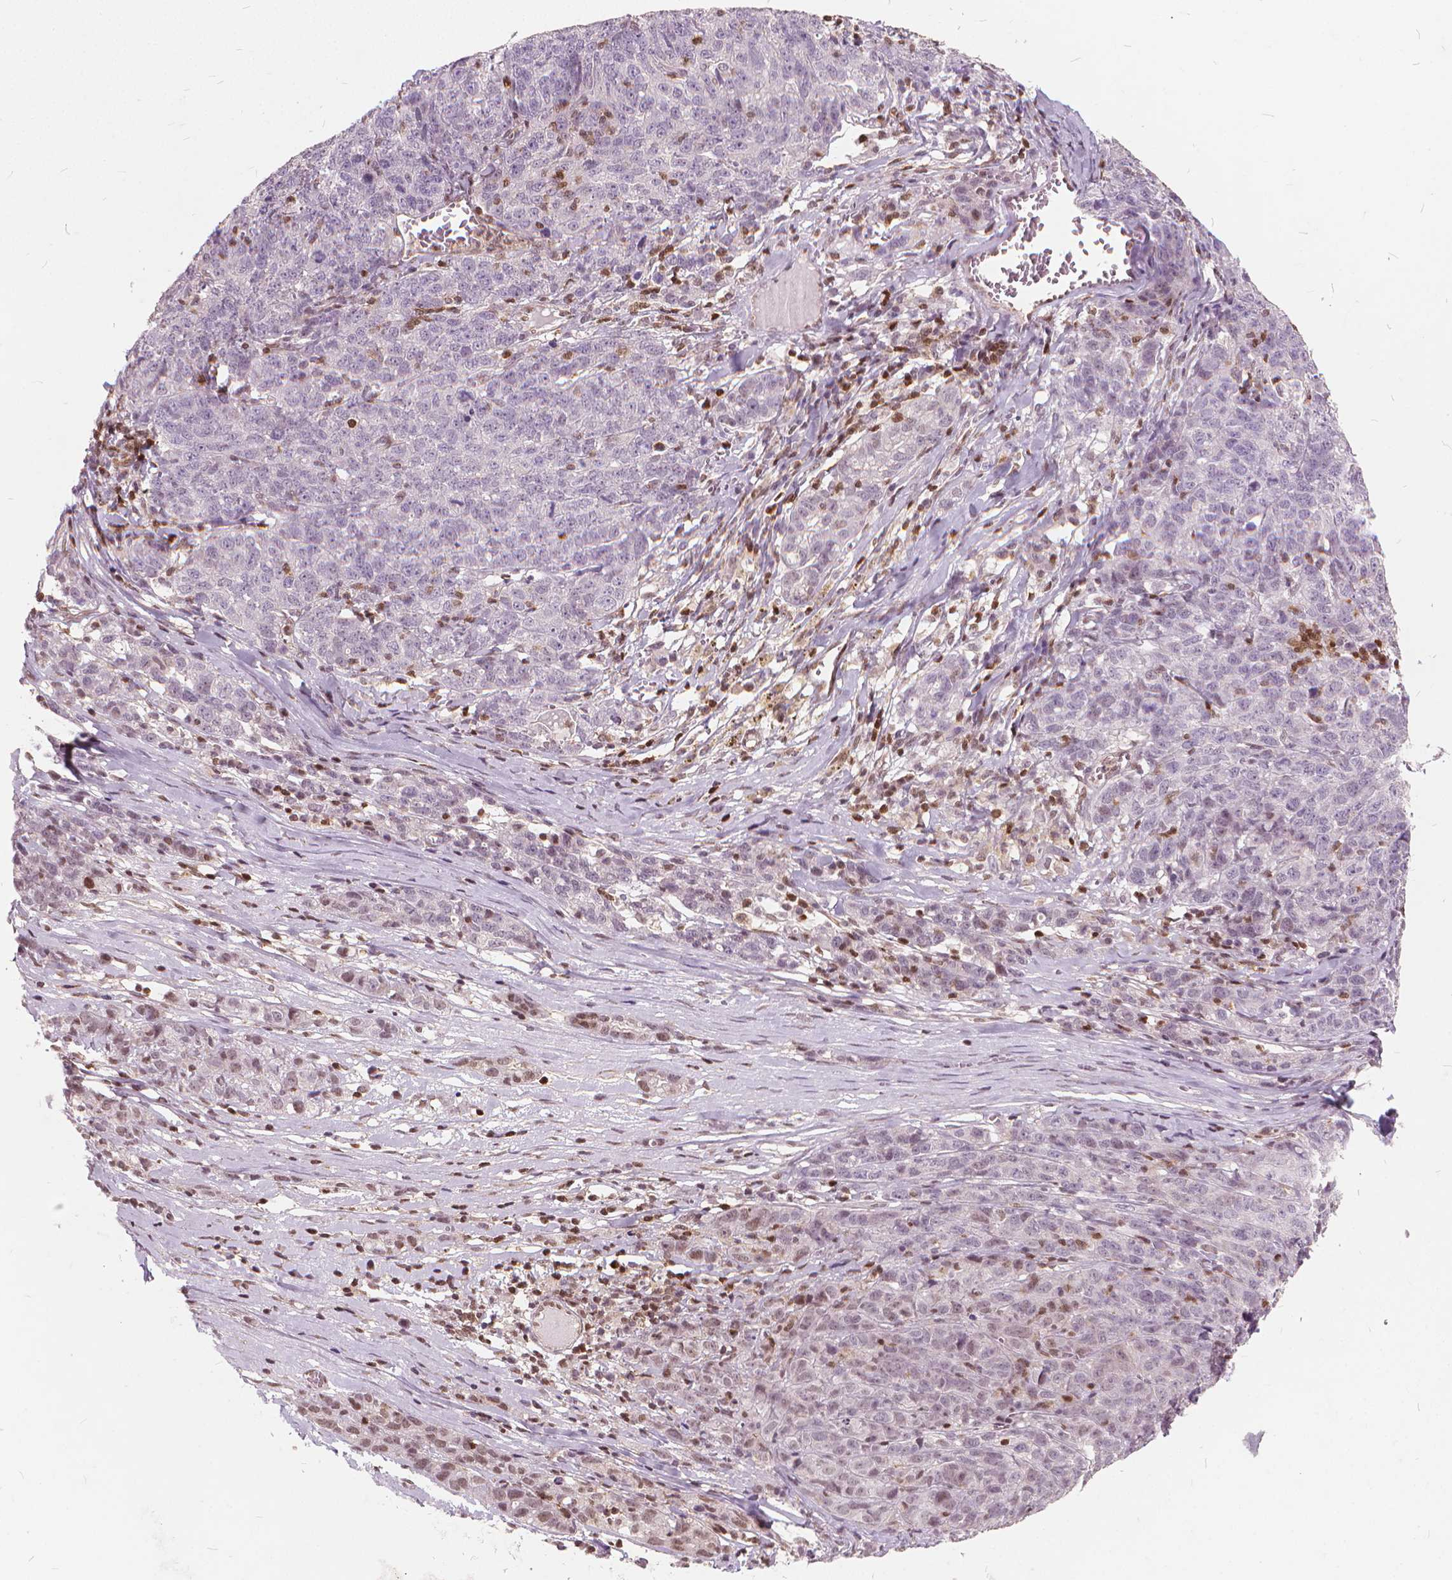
{"staining": {"intensity": "negative", "quantity": "none", "location": "none"}, "tissue": "ovarian cancer", "cell_type": "Tumor cells", "image_type": "cancer", "snomed": [{"axis": "morphology", "description": "Cystadenocarcinoma, serous, NOS"}, {"axis": "topography", "description": "Ovary"}], "caption": "High power microscopy photomicrograph of an immunohistochemistry image of ovarian serous cystadenocarcinoma, revealing no significant staining in tumor cells.", "gene": "STAT5B", "patient": {"sex": "female", "age": 71}}